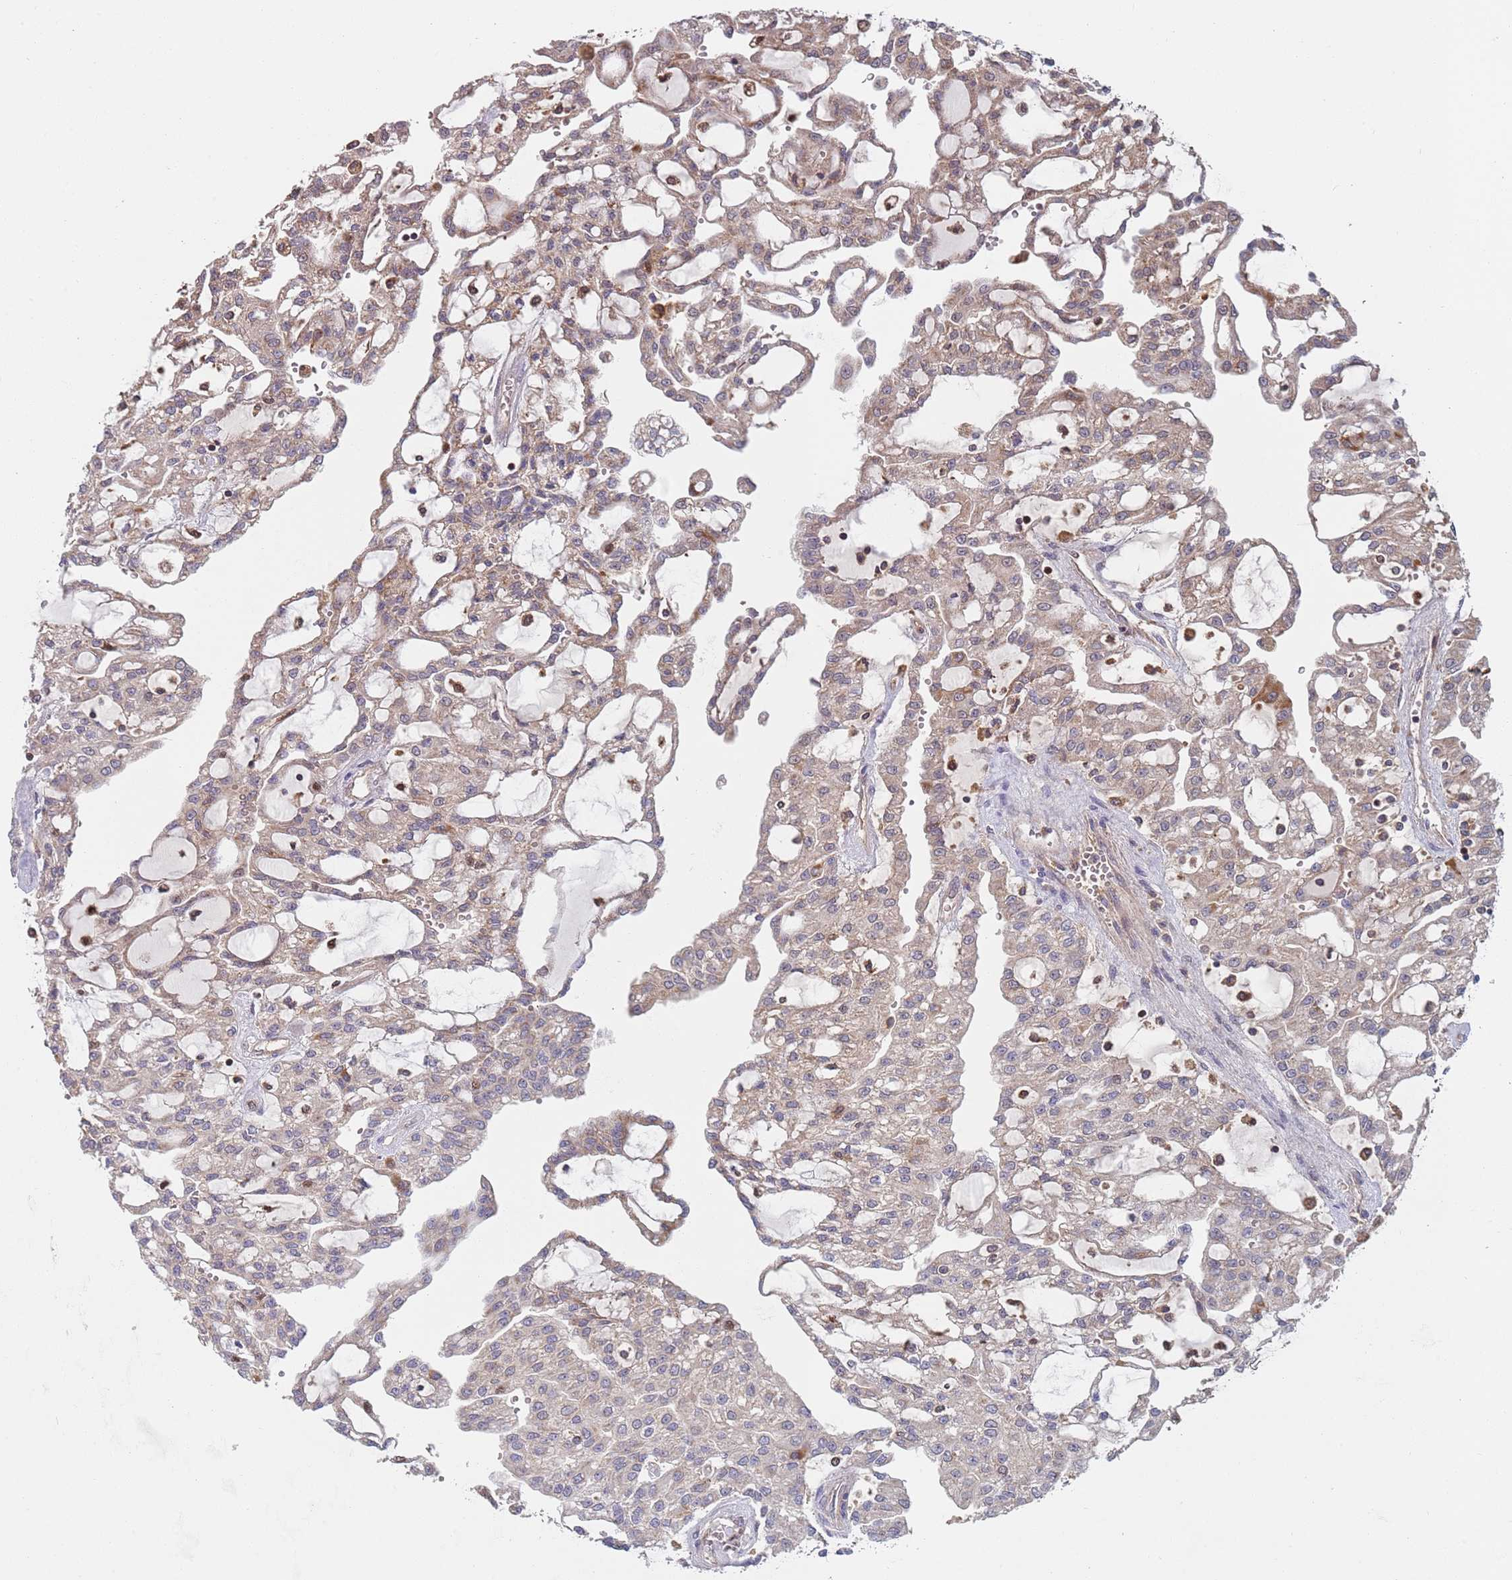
{"staining": {"intensity": "moderate", "quantity": ">75%", "location": "cytoplasmic/membranous"}, "tissue": "renal cancer", "cell_type": "Tumor cells", "image_type": "cancer", "snomed": [{"axis": "morphology", "description": "Adenocarcinoma, NOS"}, {"axis": "topography", "description": "Kidney"}], "caption": "Human renal cancer (adenocarcinoma) stained with a brown dye shows moderate cytoplasmic/membranous positive expression in about >75% of tumor cells.", "gene": "GDI2", "patient": {"sex": "male", "age": 63}}